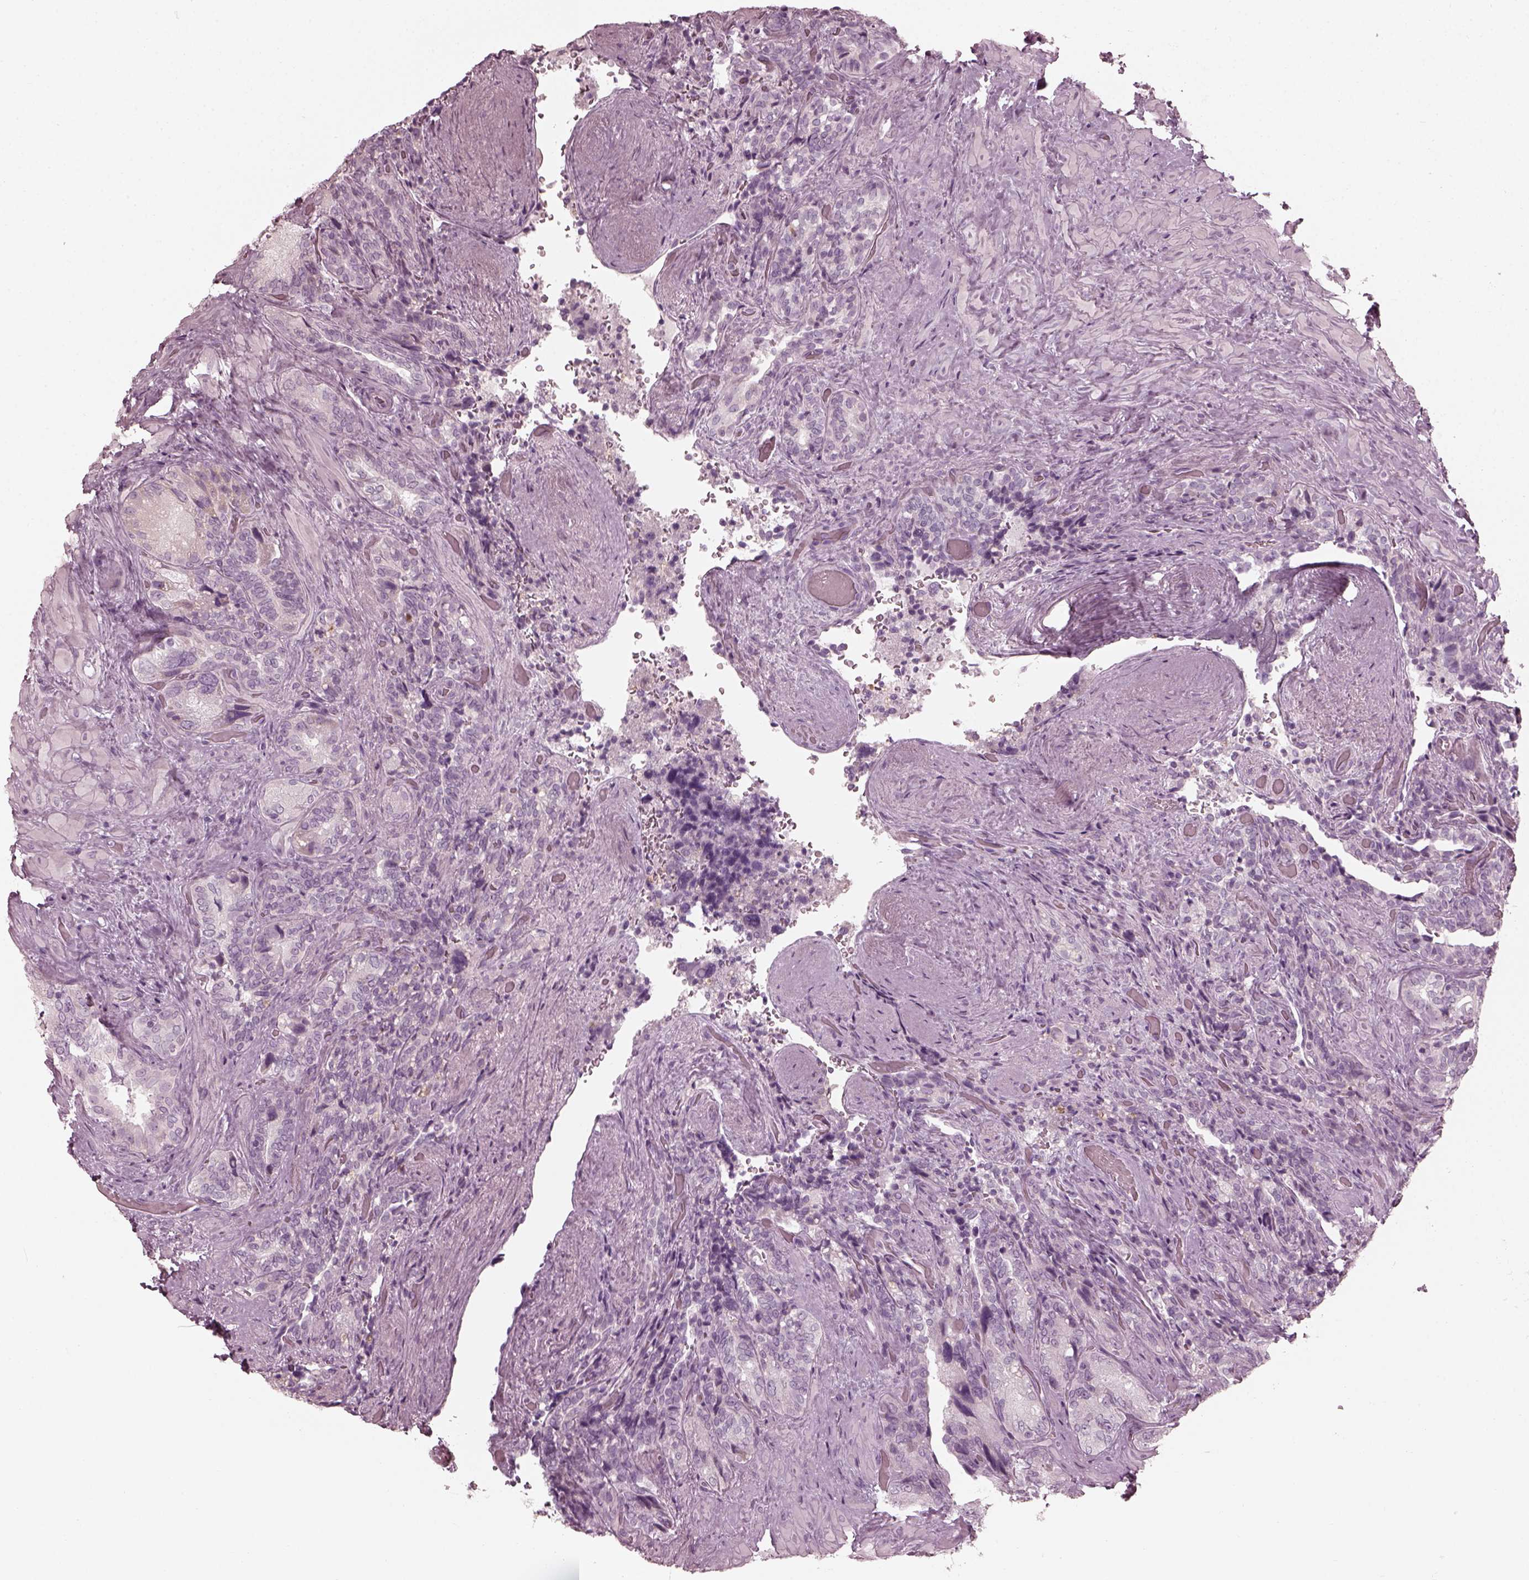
{"staining": {"intensity": "negative", "quantity": "none", "location": "none"}, "tissue": "seminal vesicle", "cell_type": "Glandular cells", "image_type": "normal", "snomed": [{"axis": "morphology", "description": "Normal tissue, NOS"}, {"axis": "topography", "description": "Seminal veicle"}], "caption": "Glandular cells show no significant protein expression in normal seminal vesicle. (DAB IHC visualized using brightfield microscopy, high magnification).", "gene": "SAXO2", "patient": {"sex": "male", "age": 69}}